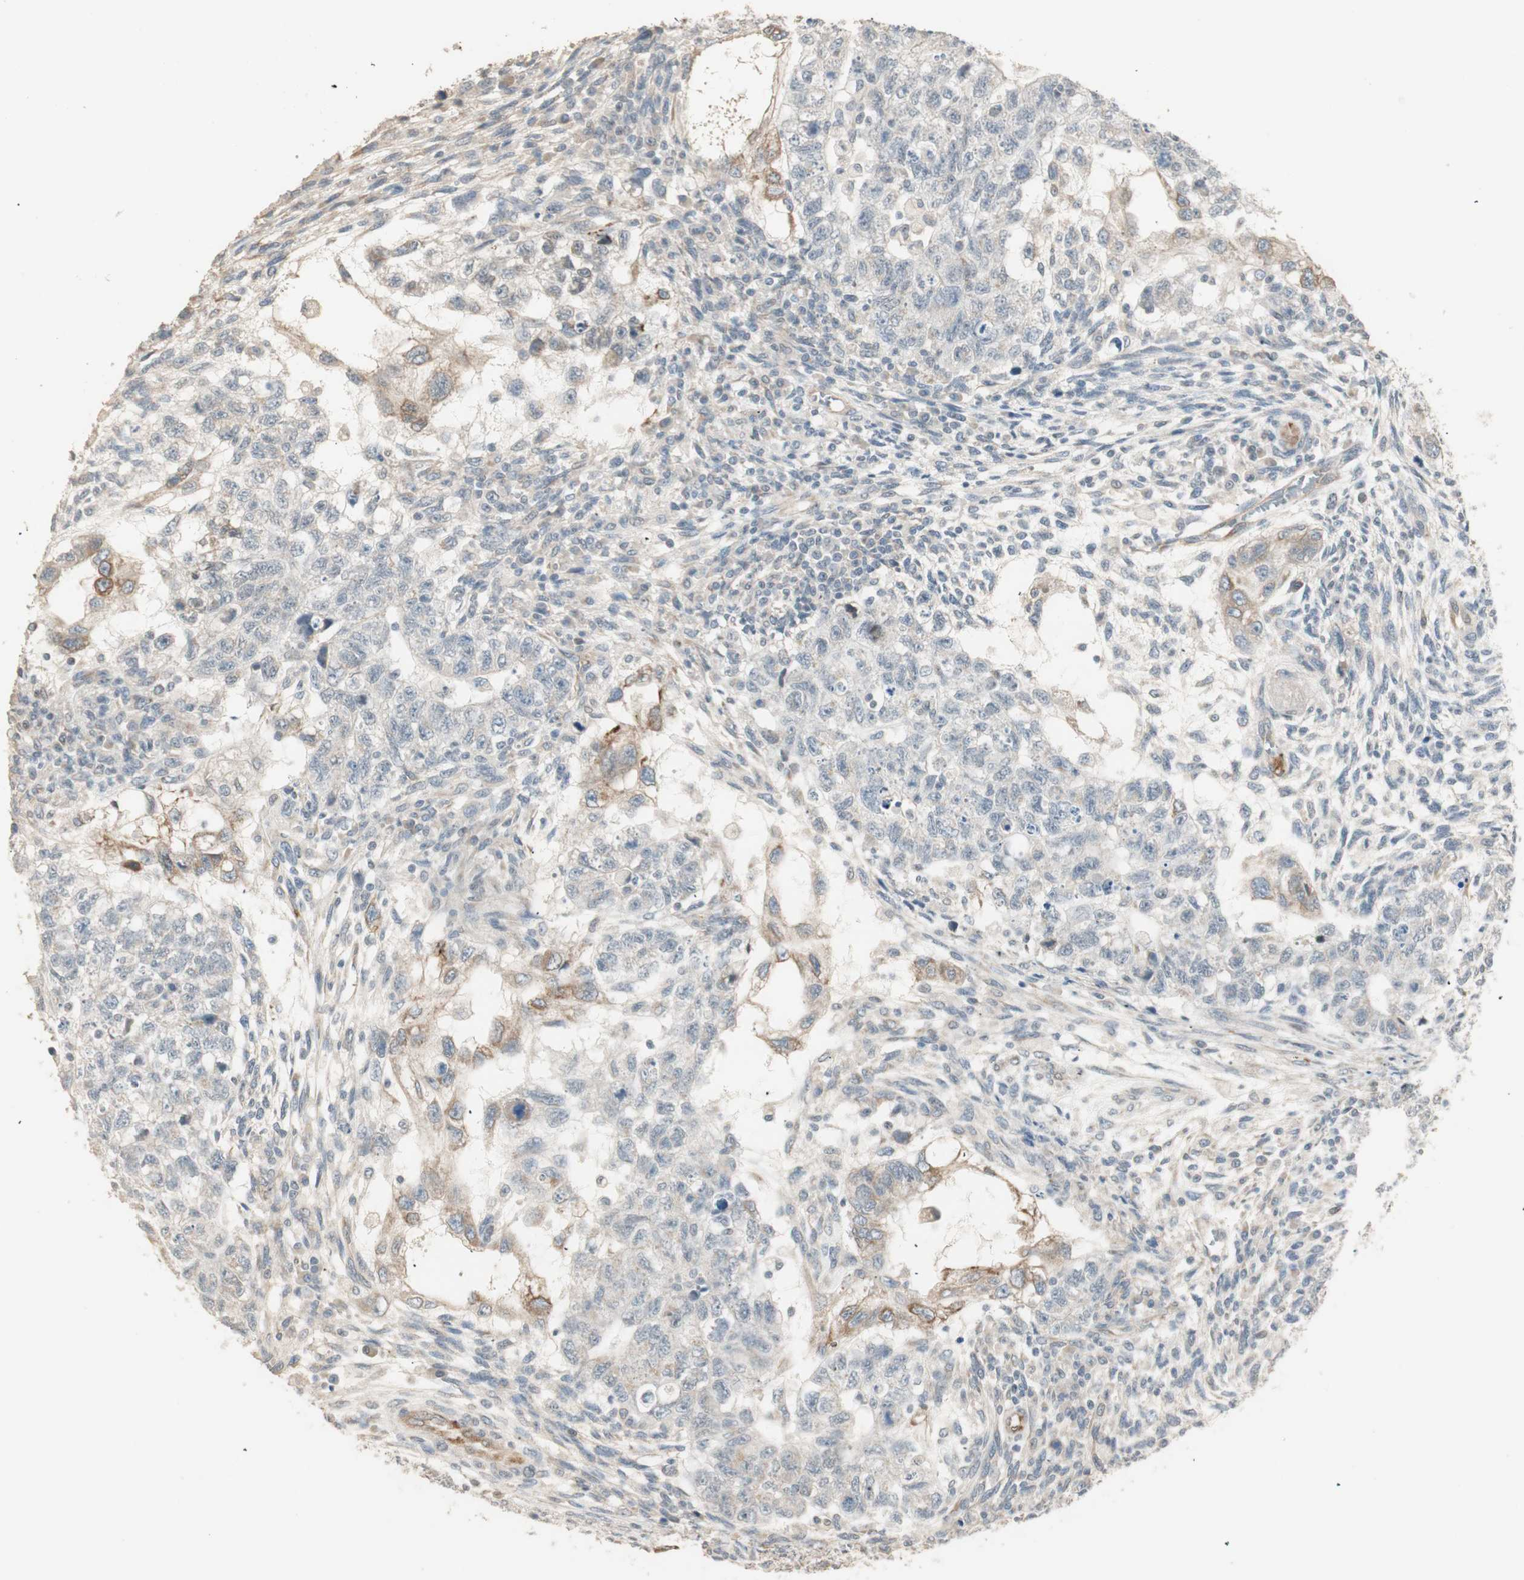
{"staining": {"intensity": "weak", "quantity": "<25%", "location": "cytoplasmic/membranous"}, "tissue": "testis cancer", "cell_type": "Tumor cells", "image_type": "cancer", "snomed": [{"axis": "morphology", "description": "Normal tissue, NOS"}, {"axis": "morphology", "description": "Carcinoma, Embryonal, NOS"}, {"axis": "topography", "description": "Testis"}], "caption": "High magnification brightfield microscopy of testis embryonal carcinoma stained with DAB (brown) and counterstained with hematoxylin (blue): tumor cells show no significant staining.", "gene": "TASOR", "patient": {"sex": "male", "age": 36}}